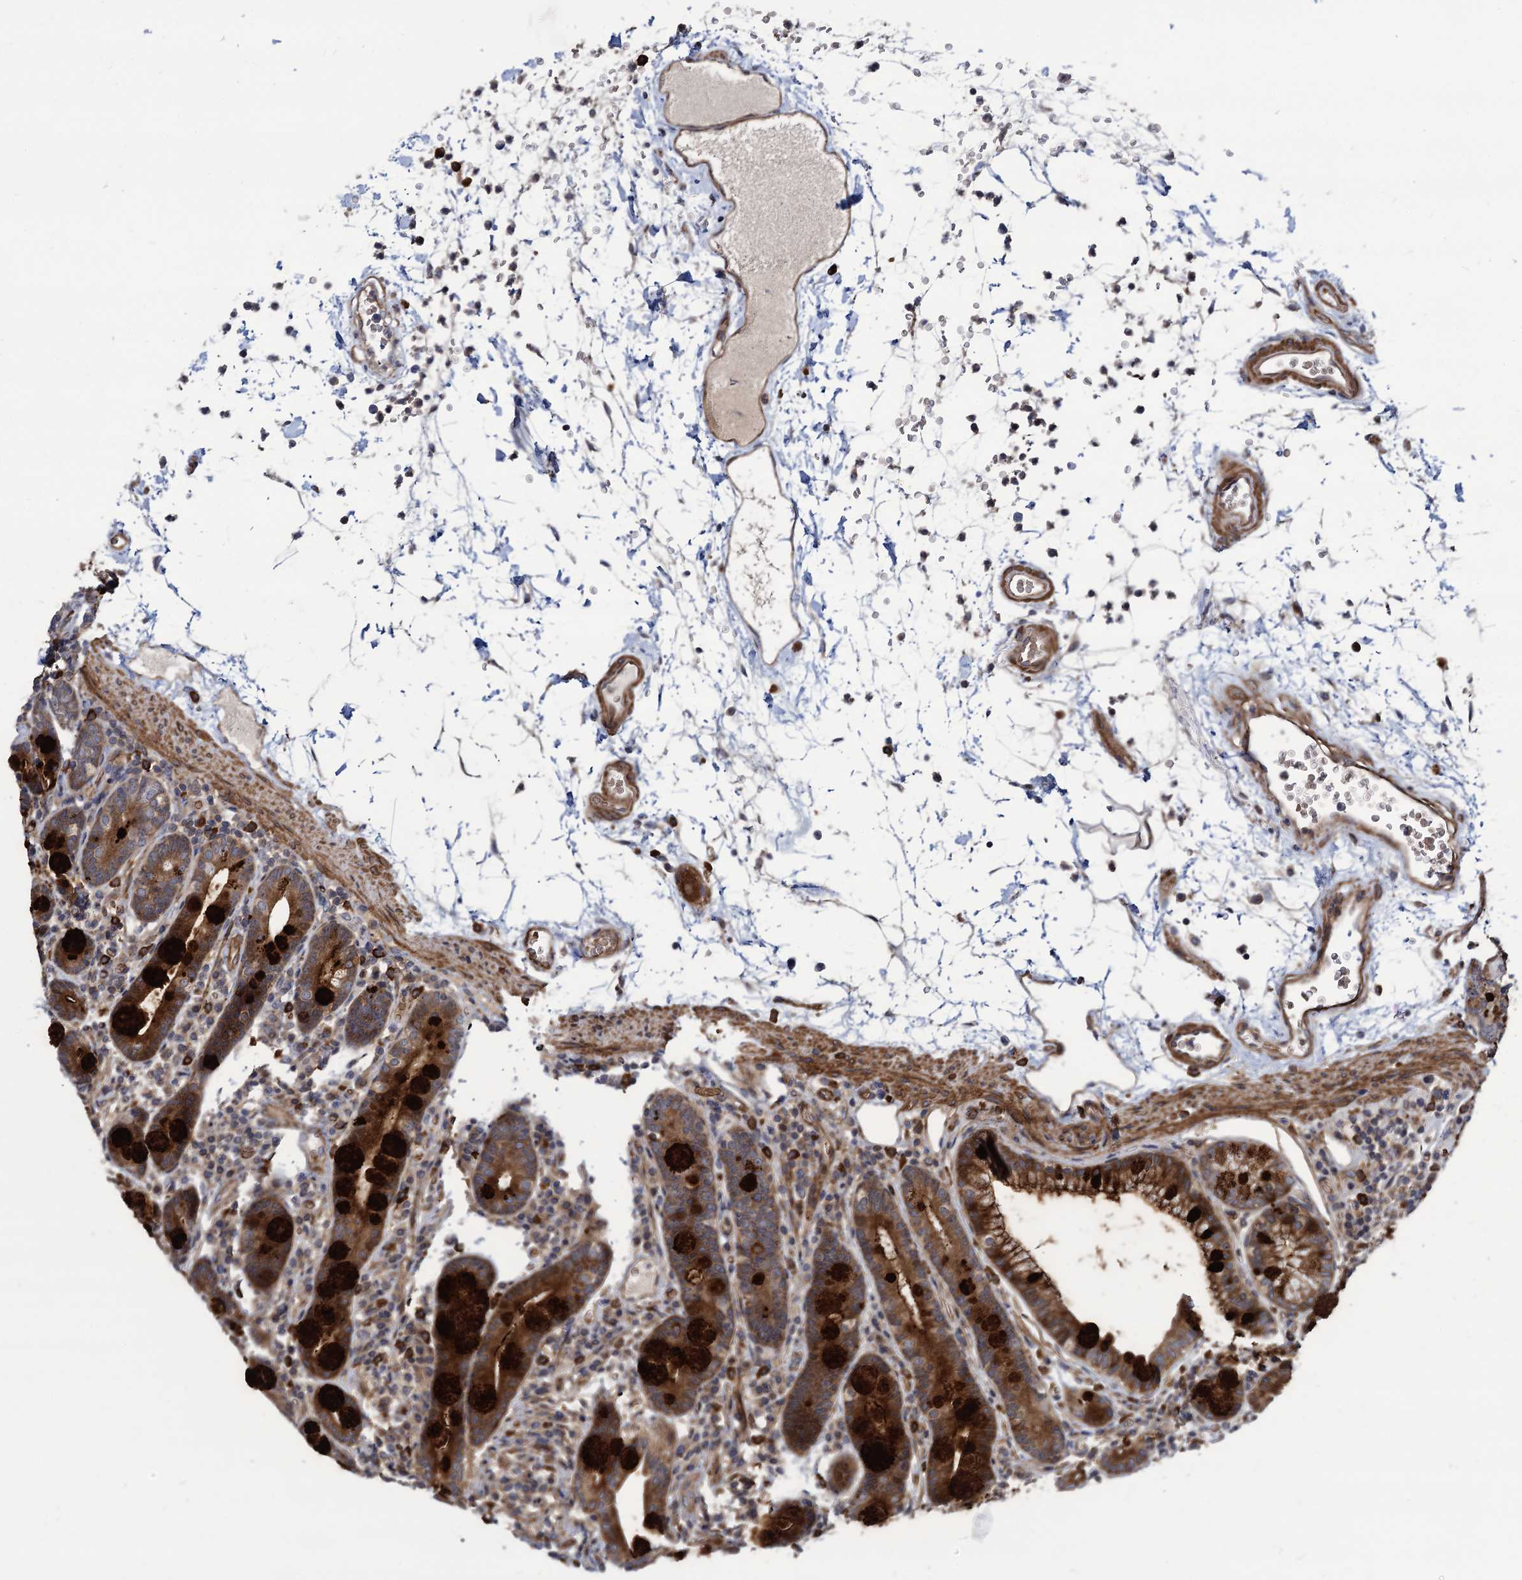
{"staining": {"intensity": "strong", "quantity": "25%-75%", "location": "cytoplasmic/membranous"}, "tissue": "duodenum", "cell_type": "Glandular cells", "image_type": "normal", "snomed": [{"axis": "morphology", "description": "Normal tissue, NOS"}, {"axis": "topography", "description": "Duodenum"}], "caption": "Protein analysis of benign duodenum demonstrates strong cytoplasmic/membranous staining in approximately 25%-75% of glandular cells.", "gene": "KXD1", "patient": {"sex": "male", "age": 54}}